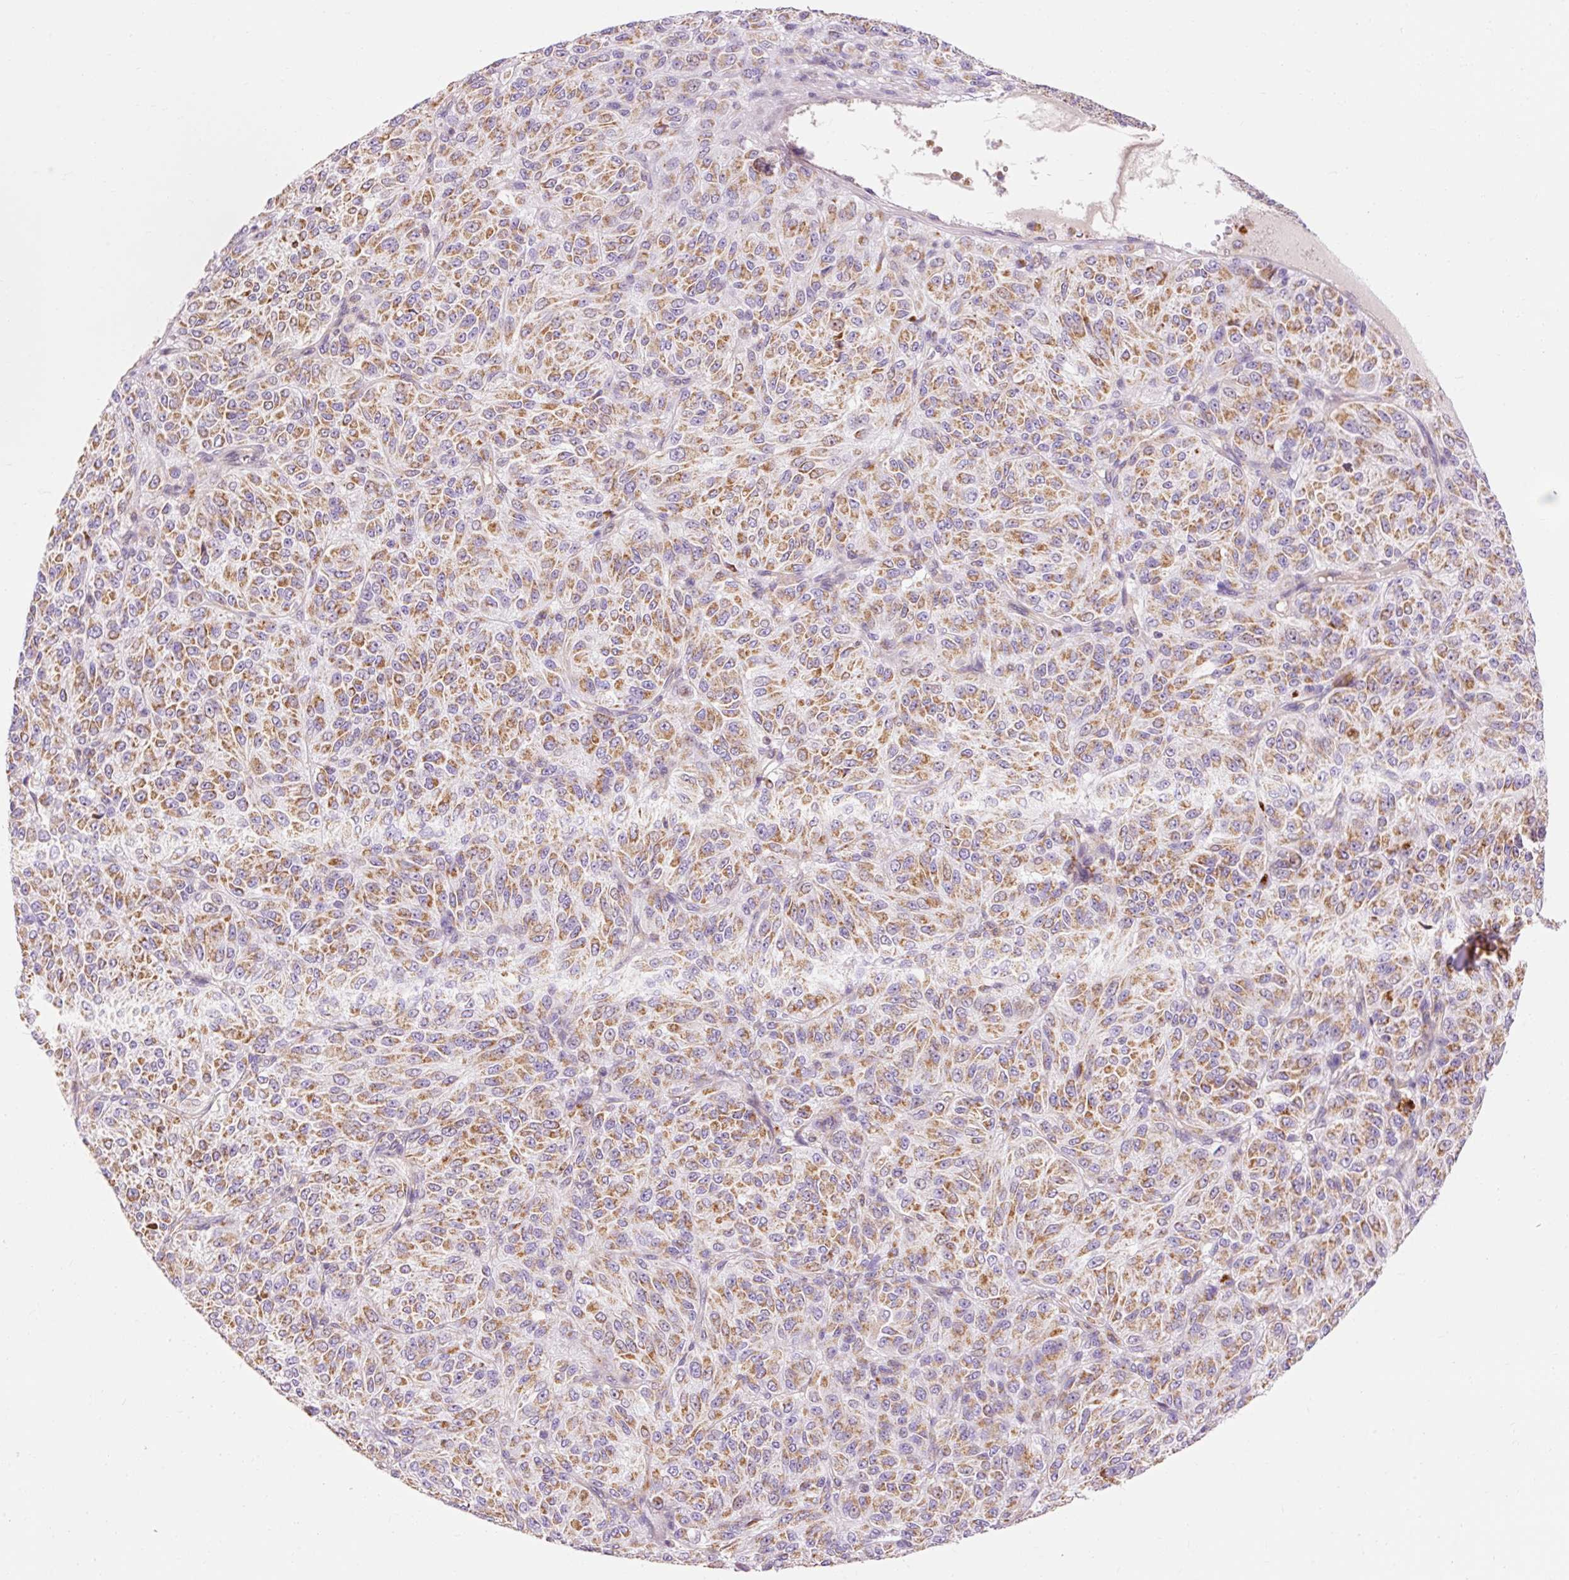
{"staining": {"intensity": "moderate", "quantity": ">75%", "location": "cytoplasmic/membranous"}, "tissue": "melanoma", "cell_type": "Tumor cells", "image_type": "cancer", "snomed": [{"axis": "morphology", "description": "Malignant melanoma, Metastatic site"}, {"axis": "topography", "description": "Brain"}], "caption": "DAB (3,3'-diaminobenzidine) immunohistochemical staining of melanoma exhibits moderate cytoplasmic/membranous protein positivity in approximately >75% of tumor cells.", "gene": "IMMT", "patient": {"sex": "female", "age": 56}}